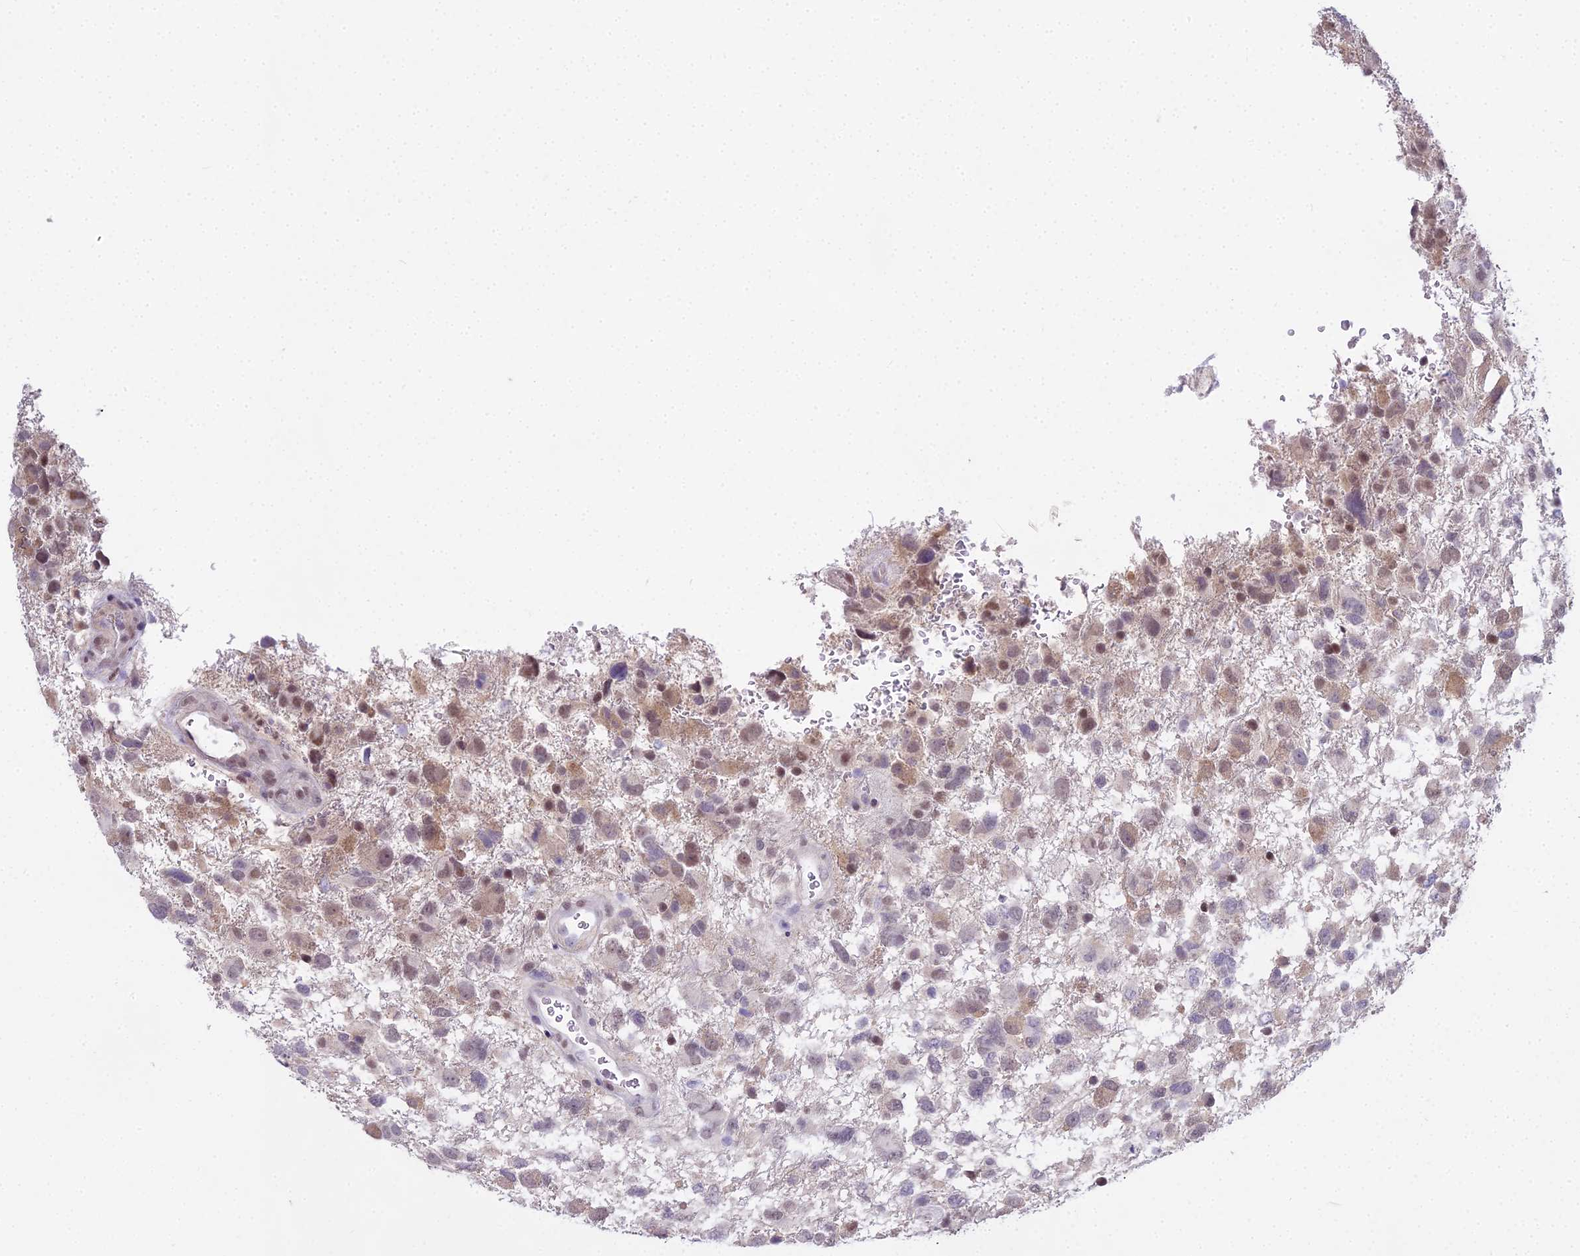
{"staining": {"intensity": "weak", "quantity": "<25%", "location": "cytoplasmic/membranous,nuclear"}, "tissue": "glioma", "cell_type": "Tumor cells", "image_type": "cancer", "snomed": [{"axis": "morphology", "description": "Glioma, malignant, High grade"}, {"axis": "topography", "description": "Brain"}], "caption": "Immunohistochemistry image of malignant high-grade glioma stained for a protein (brown), which demonstrates no staining in tumor cells.", "gene": "MAT2A", "patient": {"sex": "male", "age": 61}}